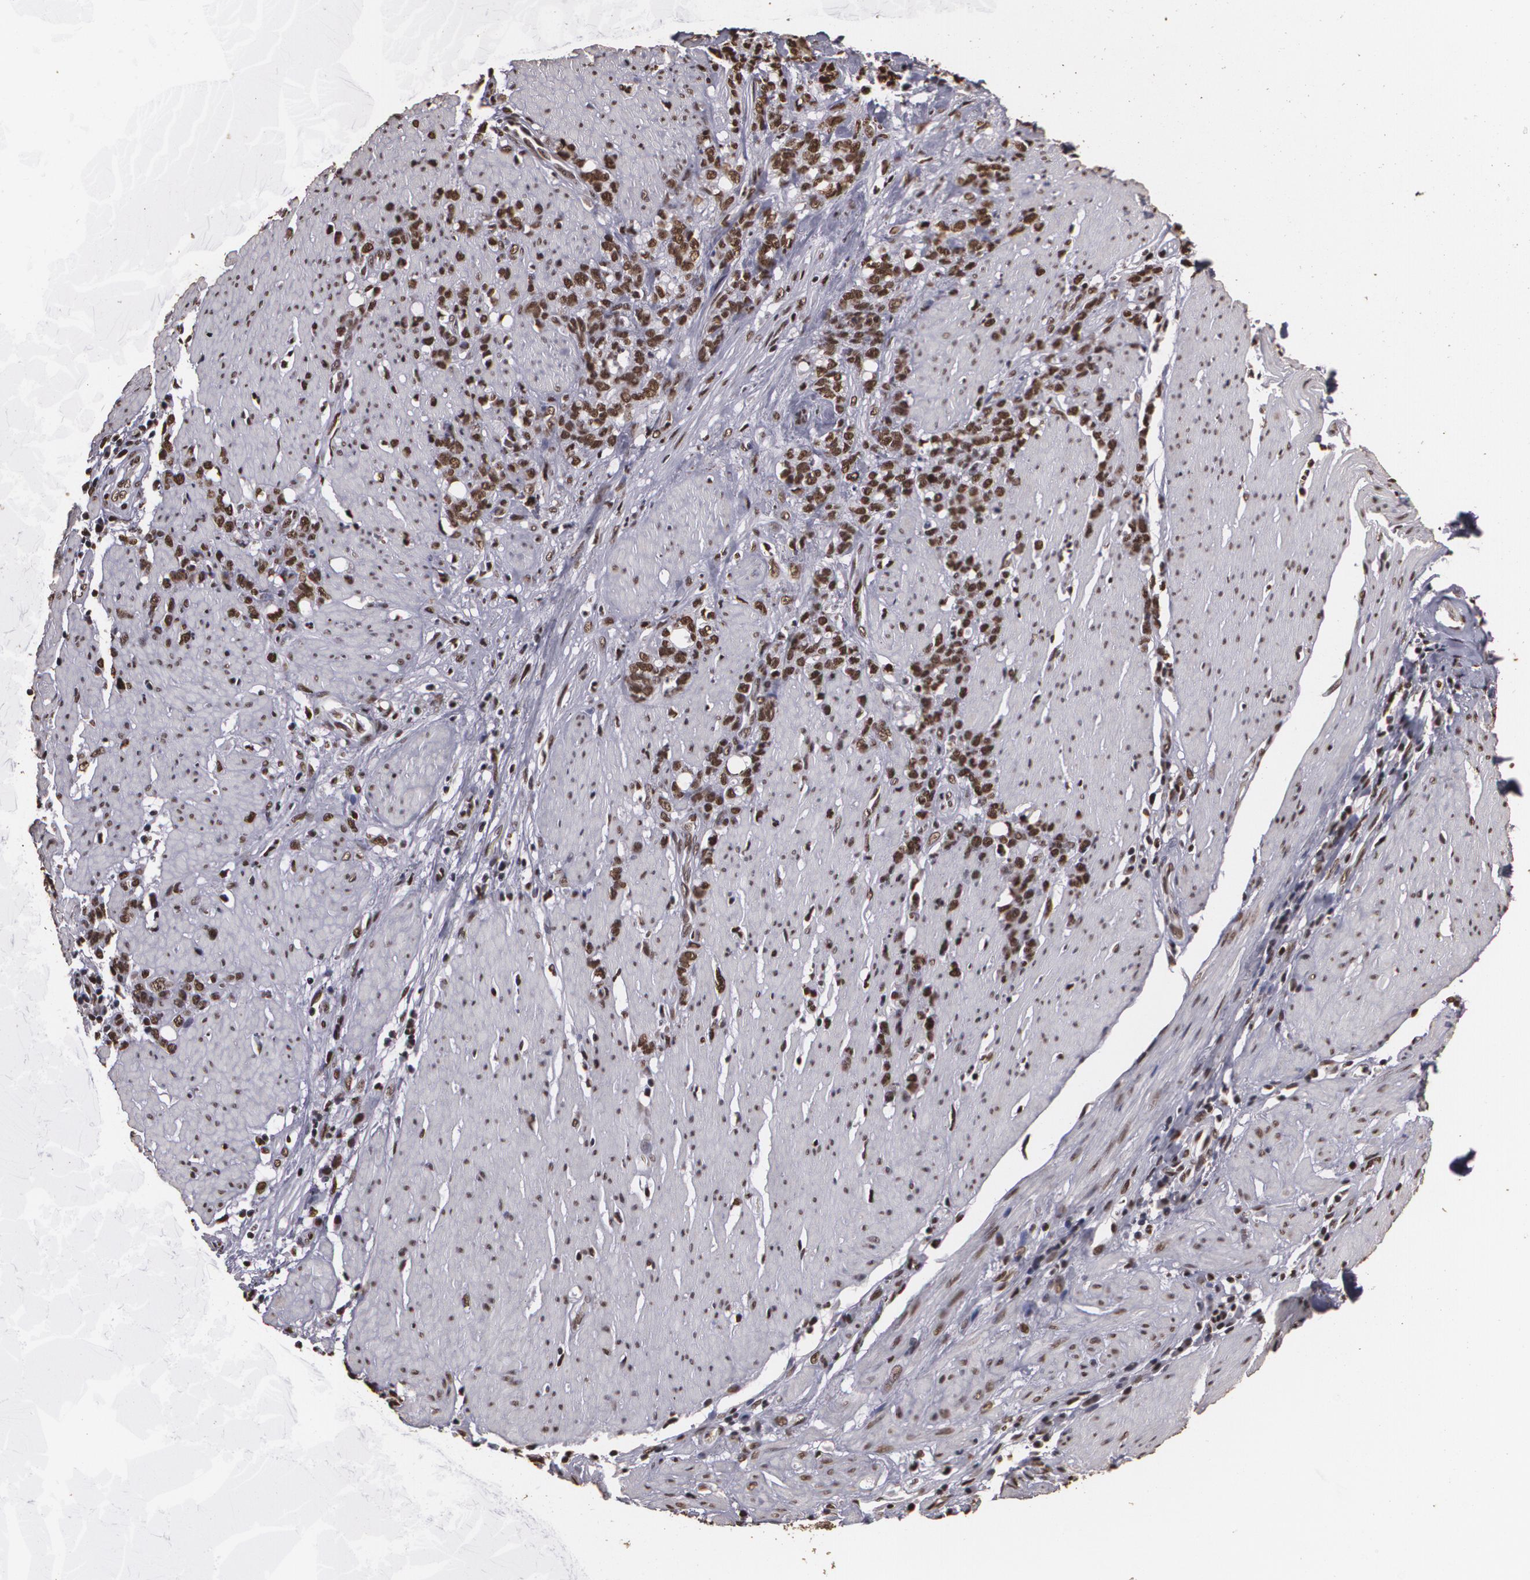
{"staining": {"intensity": "strong", "quantity": ">75%", "location": "cytoplasmic/membranous,nuclear"}, "tissue": "stomach cancer", "cell_type": "Tumor cells", "image_type": "cancer", "snomed": [{"axis": "morphology", "description": "Adenocarcinoma, NOS"}, {"axis": "topography", "description": "Stomach, lower"}], "caption": "The immunohistochemical stain highlights strong cytoplasmic/membranous and nuclear expression in tumor cells of adenocarcinoma (stomach) tissue. (DAB (3,3'-diaminobenzidine) IHC with brightfield microscopy, high magnification).", "gene": "RCOR1", "patient": {"sex": "male", "age": 88}}